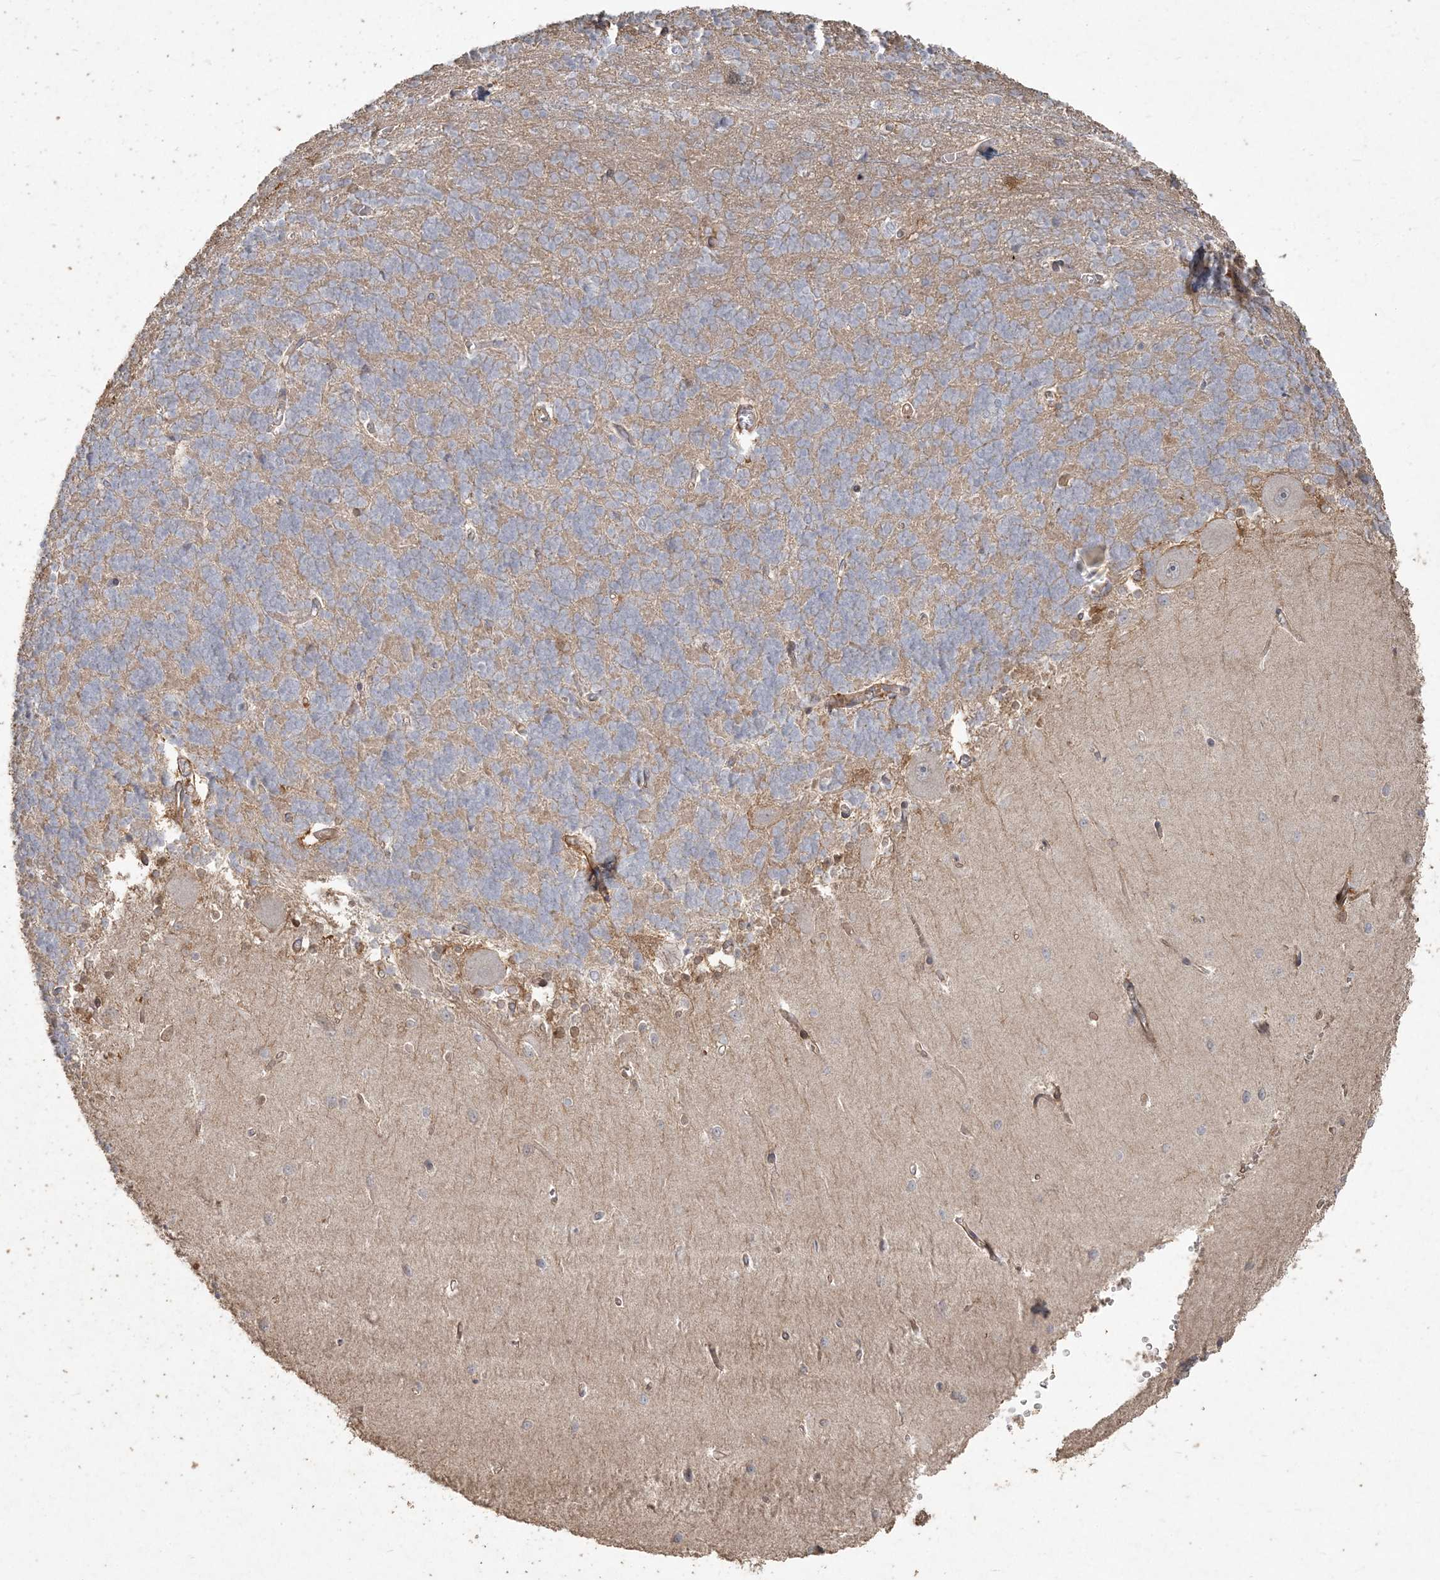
{"staining": {"intensity": "weak", "quantity": ">75%", "location": "cytoplasmic/membranous"}, "tissue": "cerebellum", "cell_type": "Cells in granular layer", "image_type": "normal", "snomed": [{"axis": "morphology", "description": "Normal tissue, NOS"}, {"axis": "topography", "description": "Cerebellum"}], "caption": "Immunohistochemical staining of normal cerebellum demonstrates low levels of weak cytoplasmic/membranous expression in about >75% of cells in granular layer.", "gene": "RNF145", "patient": {"sex": "male", "age": 37}}